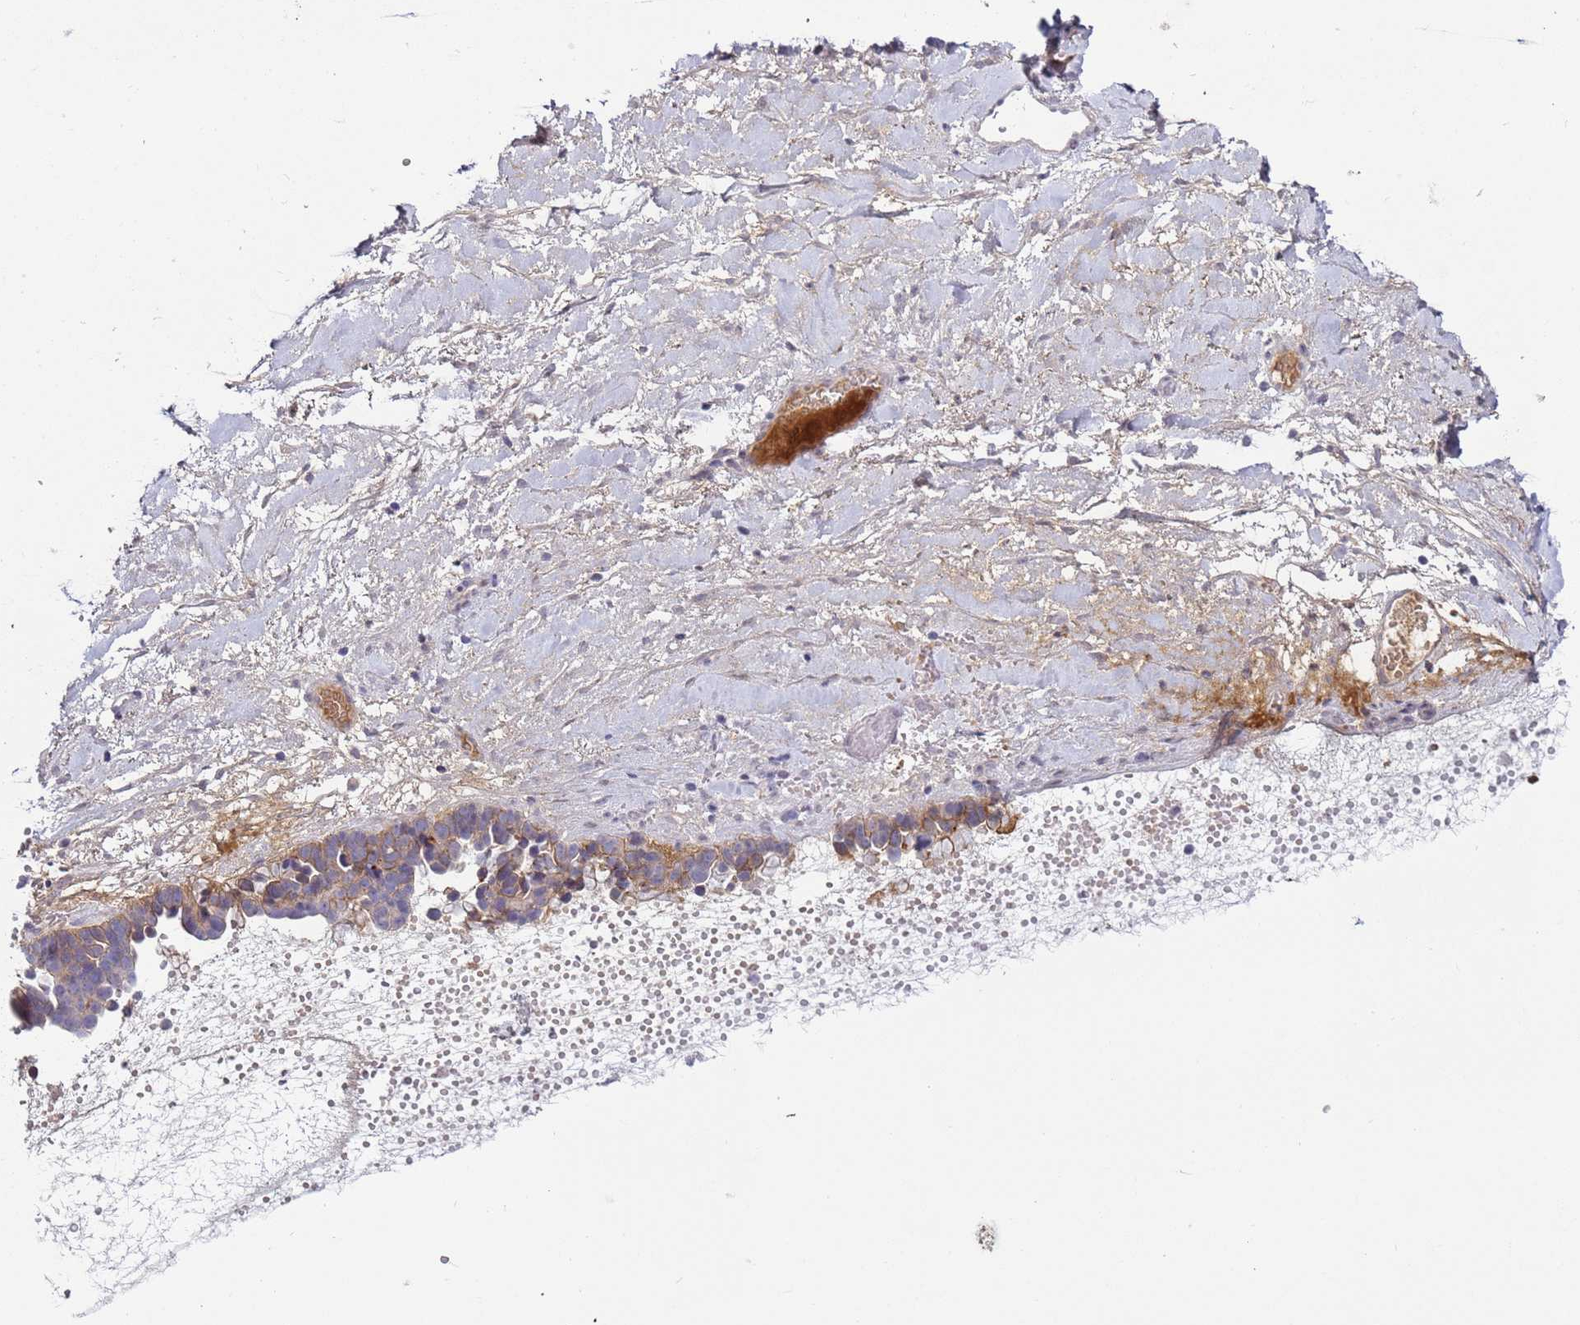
{"staining": {"intensity": "weak", "quantity": ">75%", "location": "cytoplasmic/membranous"}, "tissue": "ovarian cancer", "cell_type": "Tumor cells", "image_type": "cancer", "snomed": [{"axis": "morphology", "description": "Cystadenocarcinoma, serous, NOS"}, {"axis": "topography", "description": "Ovary"}], "caption": "A low amount of weak cytoplasmic/membranous positivity is appreciated in about >75% of tumor cells in ovarian serous cystadenocarcinoma tissue.", "gene": "NPAP1", "patient": {"sex": "female", "age": 54}}